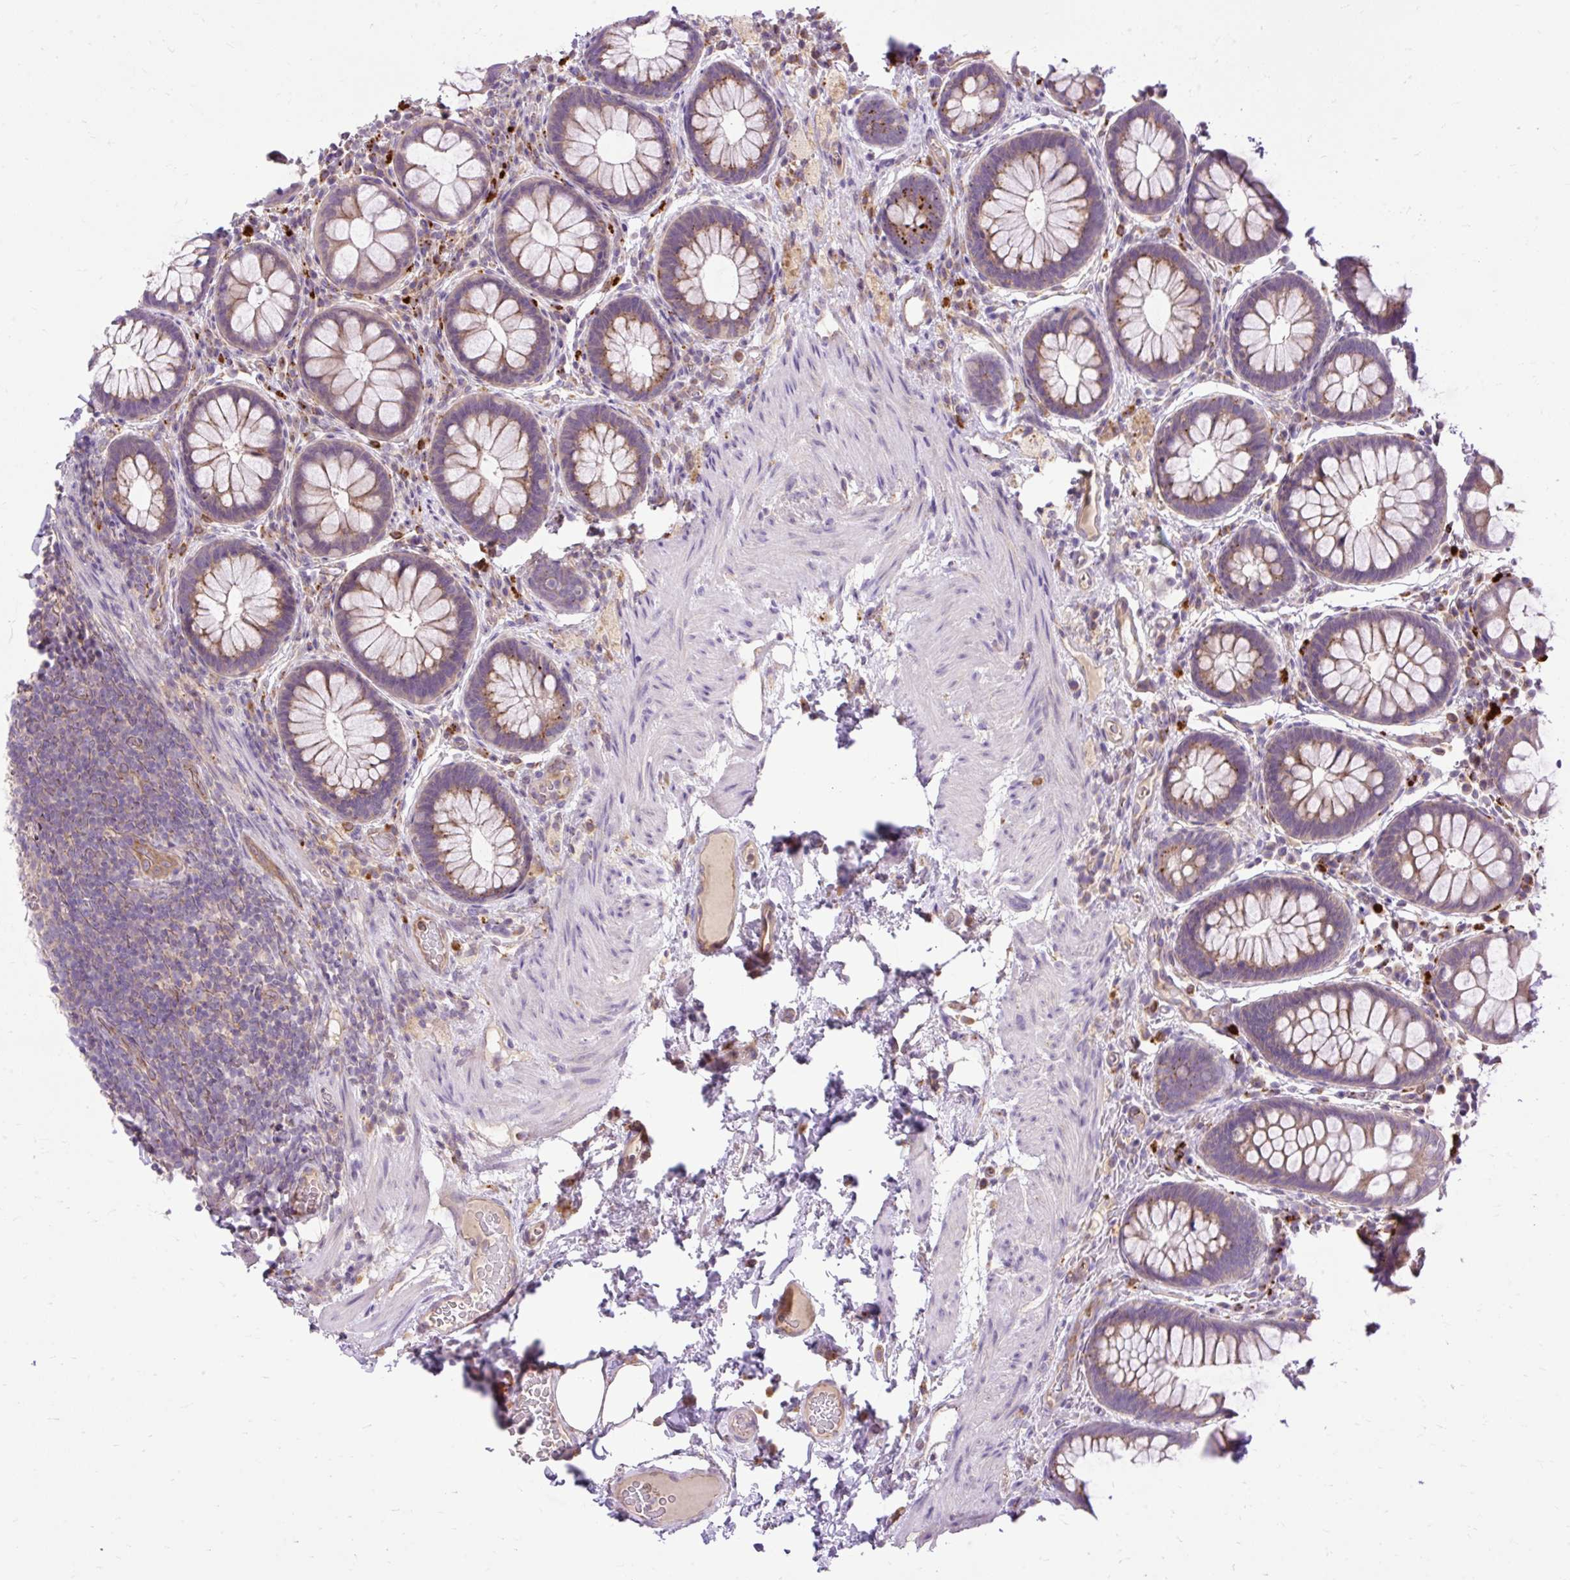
{"staining": {"intensity": "moderate", "quantity": "25%-75%", "location": "cytoplasmic/membranous"}, "tissue": "rectum", "cell_type": "Glandular cells", "image_type": "normal", "snomed": [{"axis": "morphology", "description": "Normal tissue, NOS"}, {"axis": "topography", "description": "Rectum"}], "caption": "Immunohistochemistry (IHC) (DAB (3,3'-diaminobenzidine)) staining of normal human rectum displays moderate cytoplasmic/membranous protein expression in approximately 25%-75% of glandular cells.", "gene": "HEXB", "patient": {"sex": "female", "age": 69}}